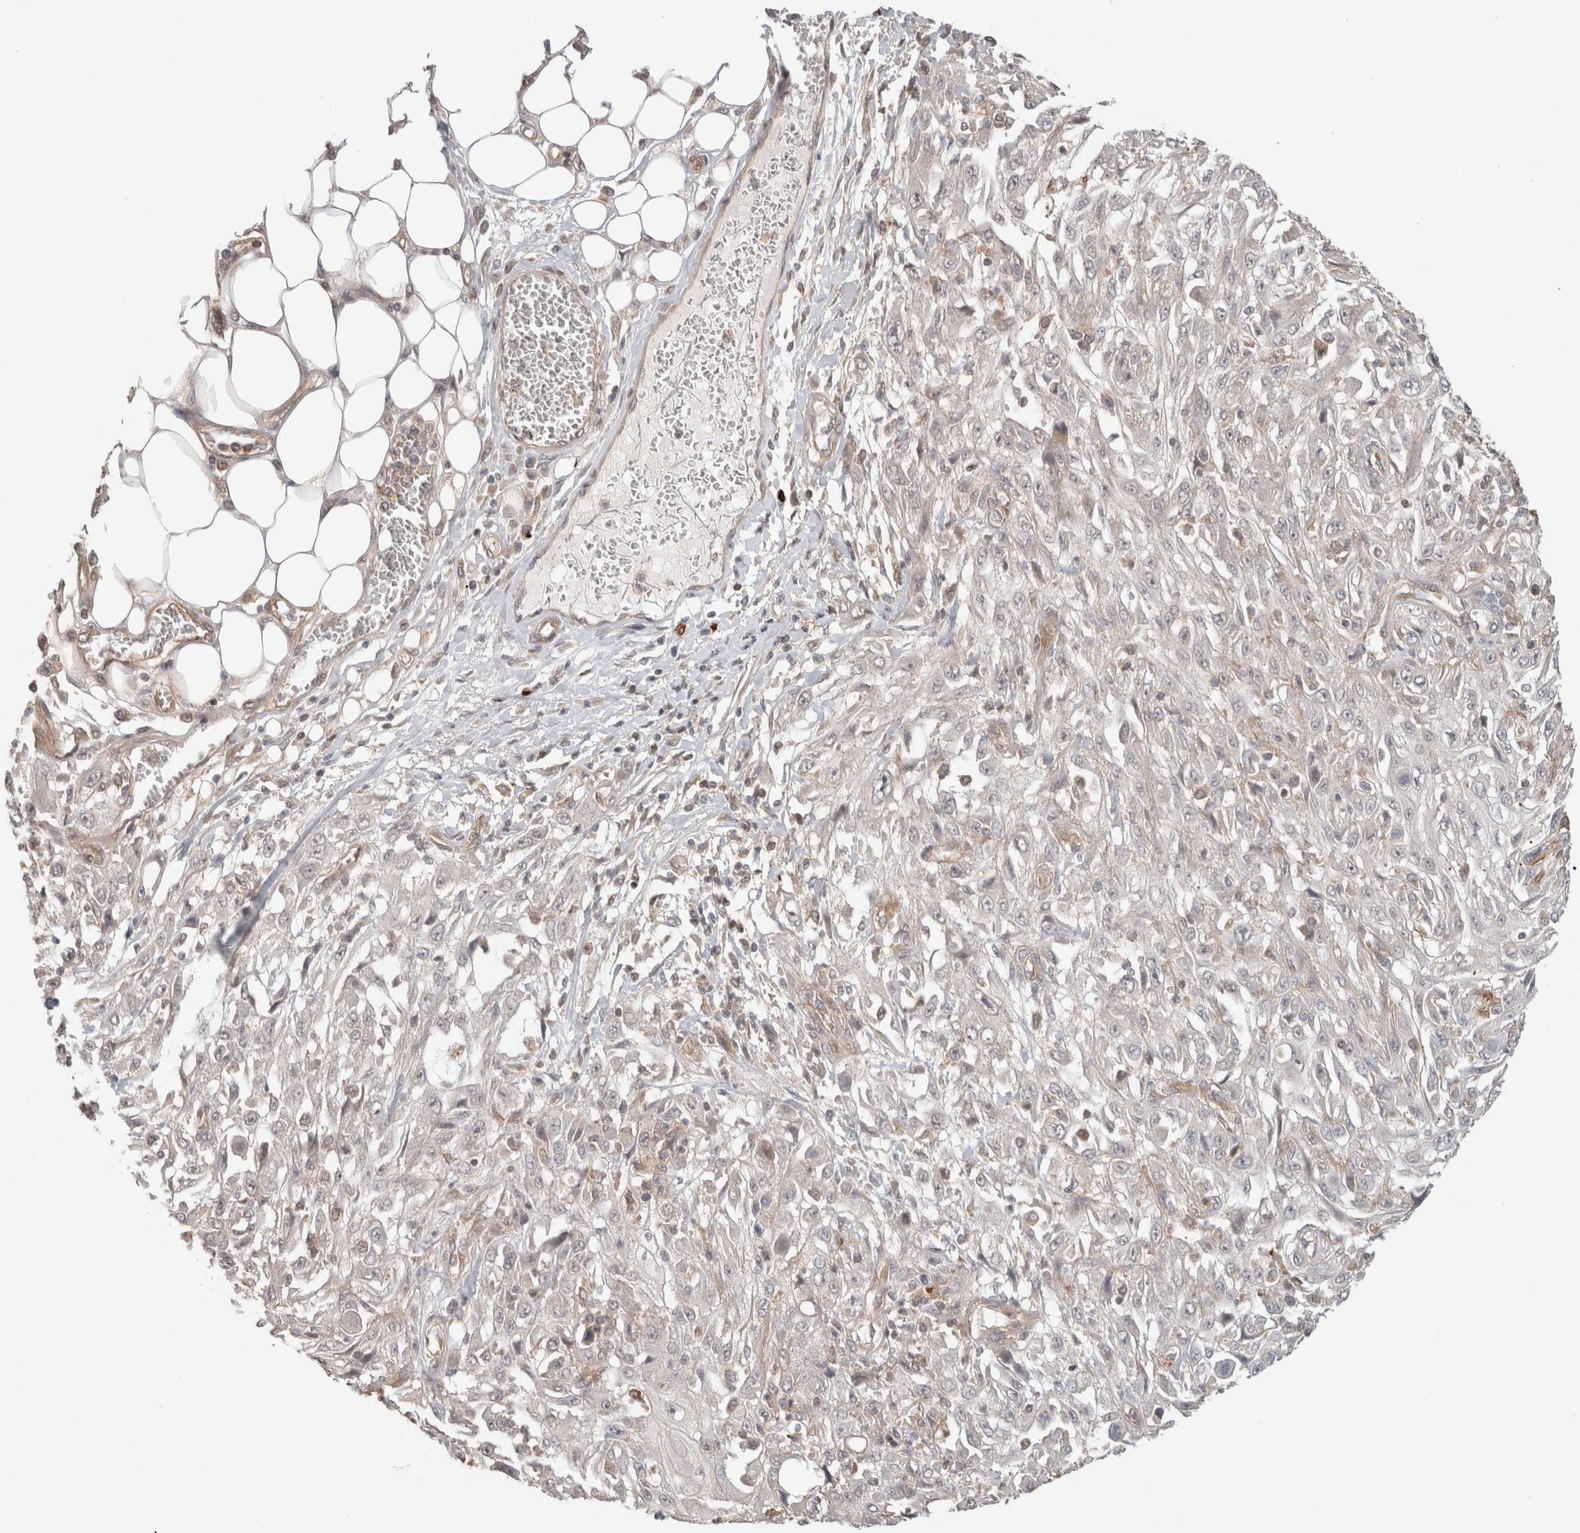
{"staining": {"intensity": "negative", "quantity": "none", "location": "none"}, "tissue": "skin cancer", "cell_type": "Tumor cells", "image_type": "cancer", "snomed": [{"axis": "morphology", "description": "Squamous cell carcinoma, NOS"}, {"axis": "morphology", "description": "Squamous cell carcinoma, metastatic, NOS"}, {"axis": "topography", "description": "Skin"}, {"axis": "topography", "description": "Lymph node"}], "caption": "Metastatic squamous cell carcinoma (skin) was stained to show a protein in brown. There is no significant expression in tumor cells.", "gene": "HSPG2", "patient": {"sex": "male", "age": 75}}